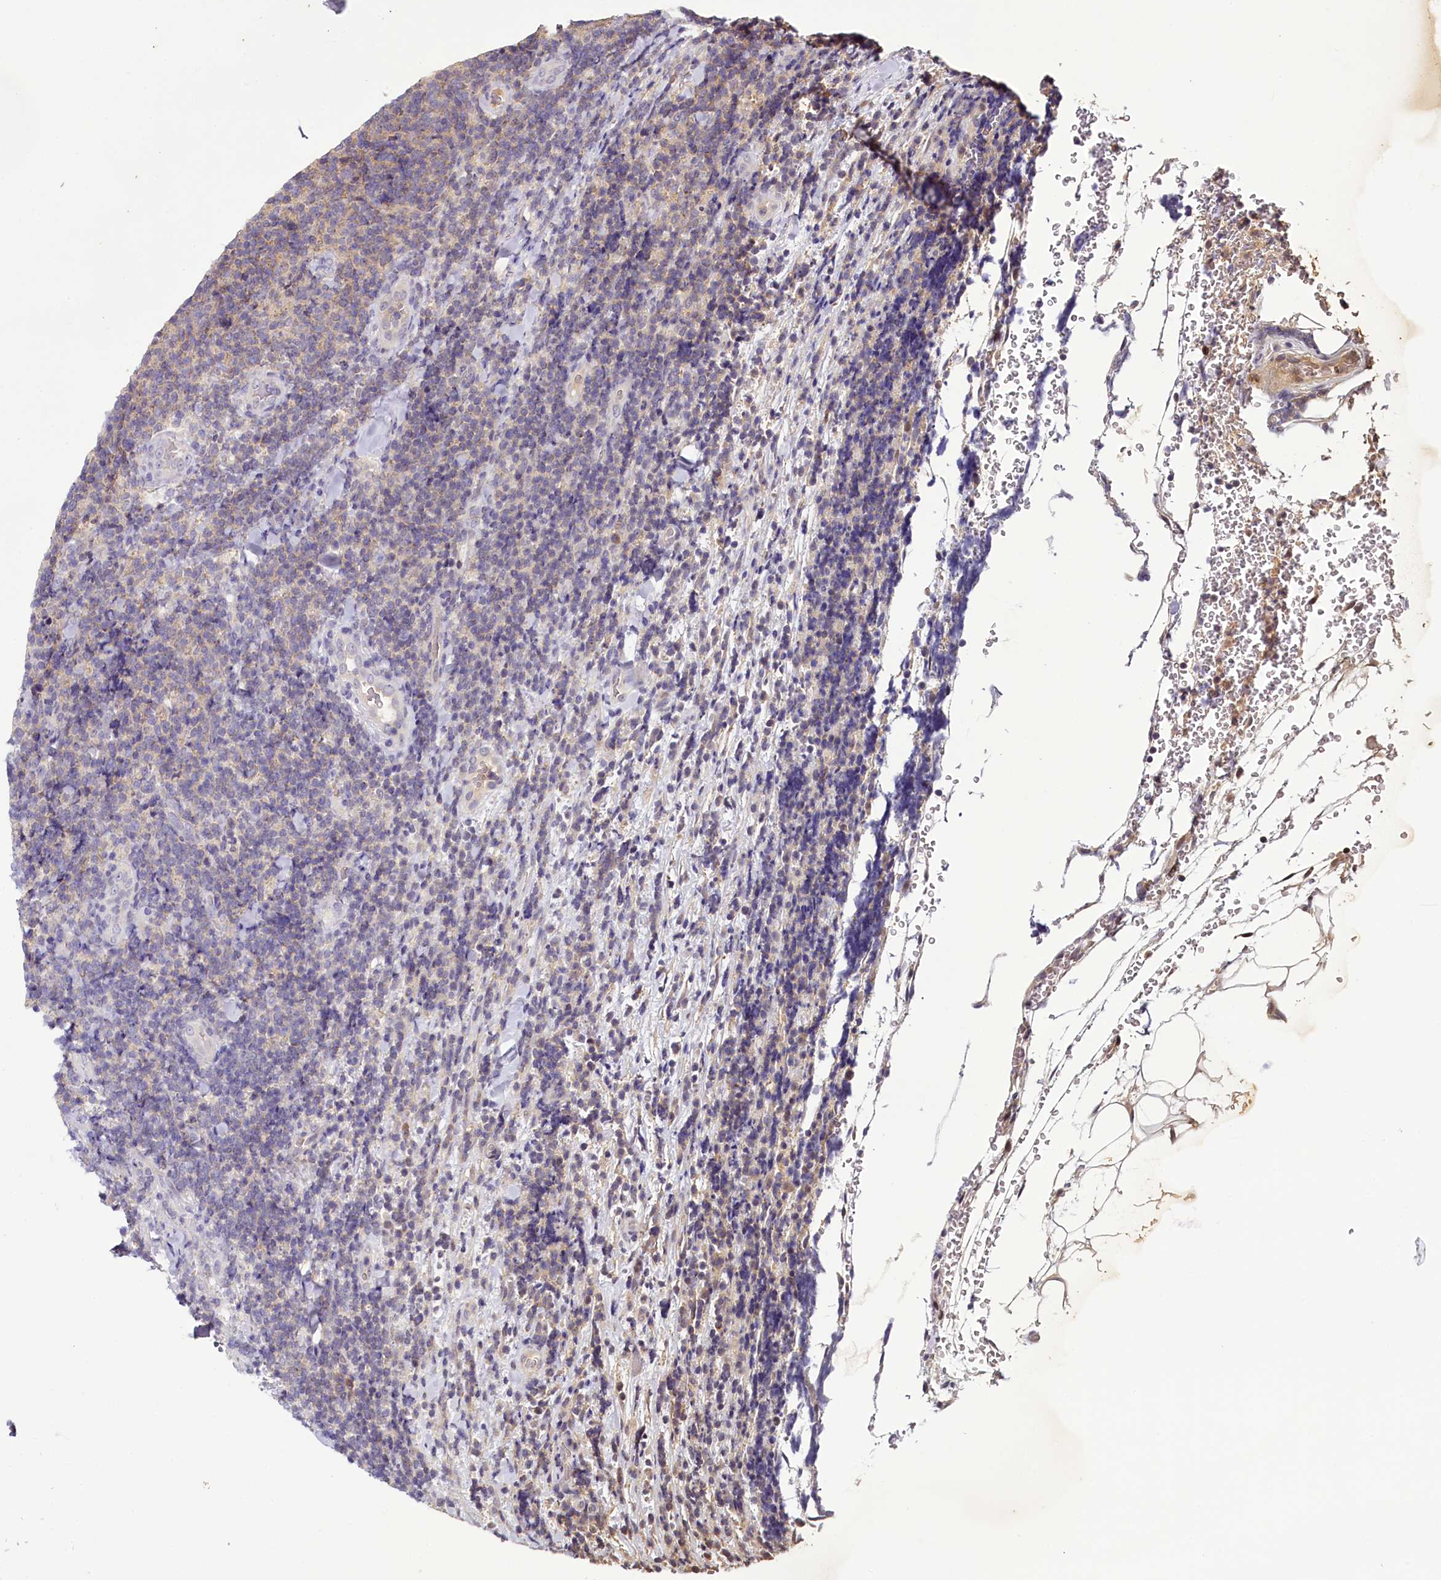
{"staining": {"intensity": "weak", "quantity": "<25%", "location": "cytoplasmic/membranous"}, "tissue": "lymphoma", "cell_type": "Tumor cells", "image_type": "cancer", "snomed": [{"axis": "morphology", "description": "Malignant lymphoma, non-Hodgkin's type, Low grade"}, {"axis": "topography", "description": "Lymph node"}], "caption": "IHC histopathology image of neoplastic tissue: human lymphoma stained with DAB displays no significant protein expression in tumor cells.", "gene": "TMEM39A", "patient": {"sex": "male", "age": 66}}